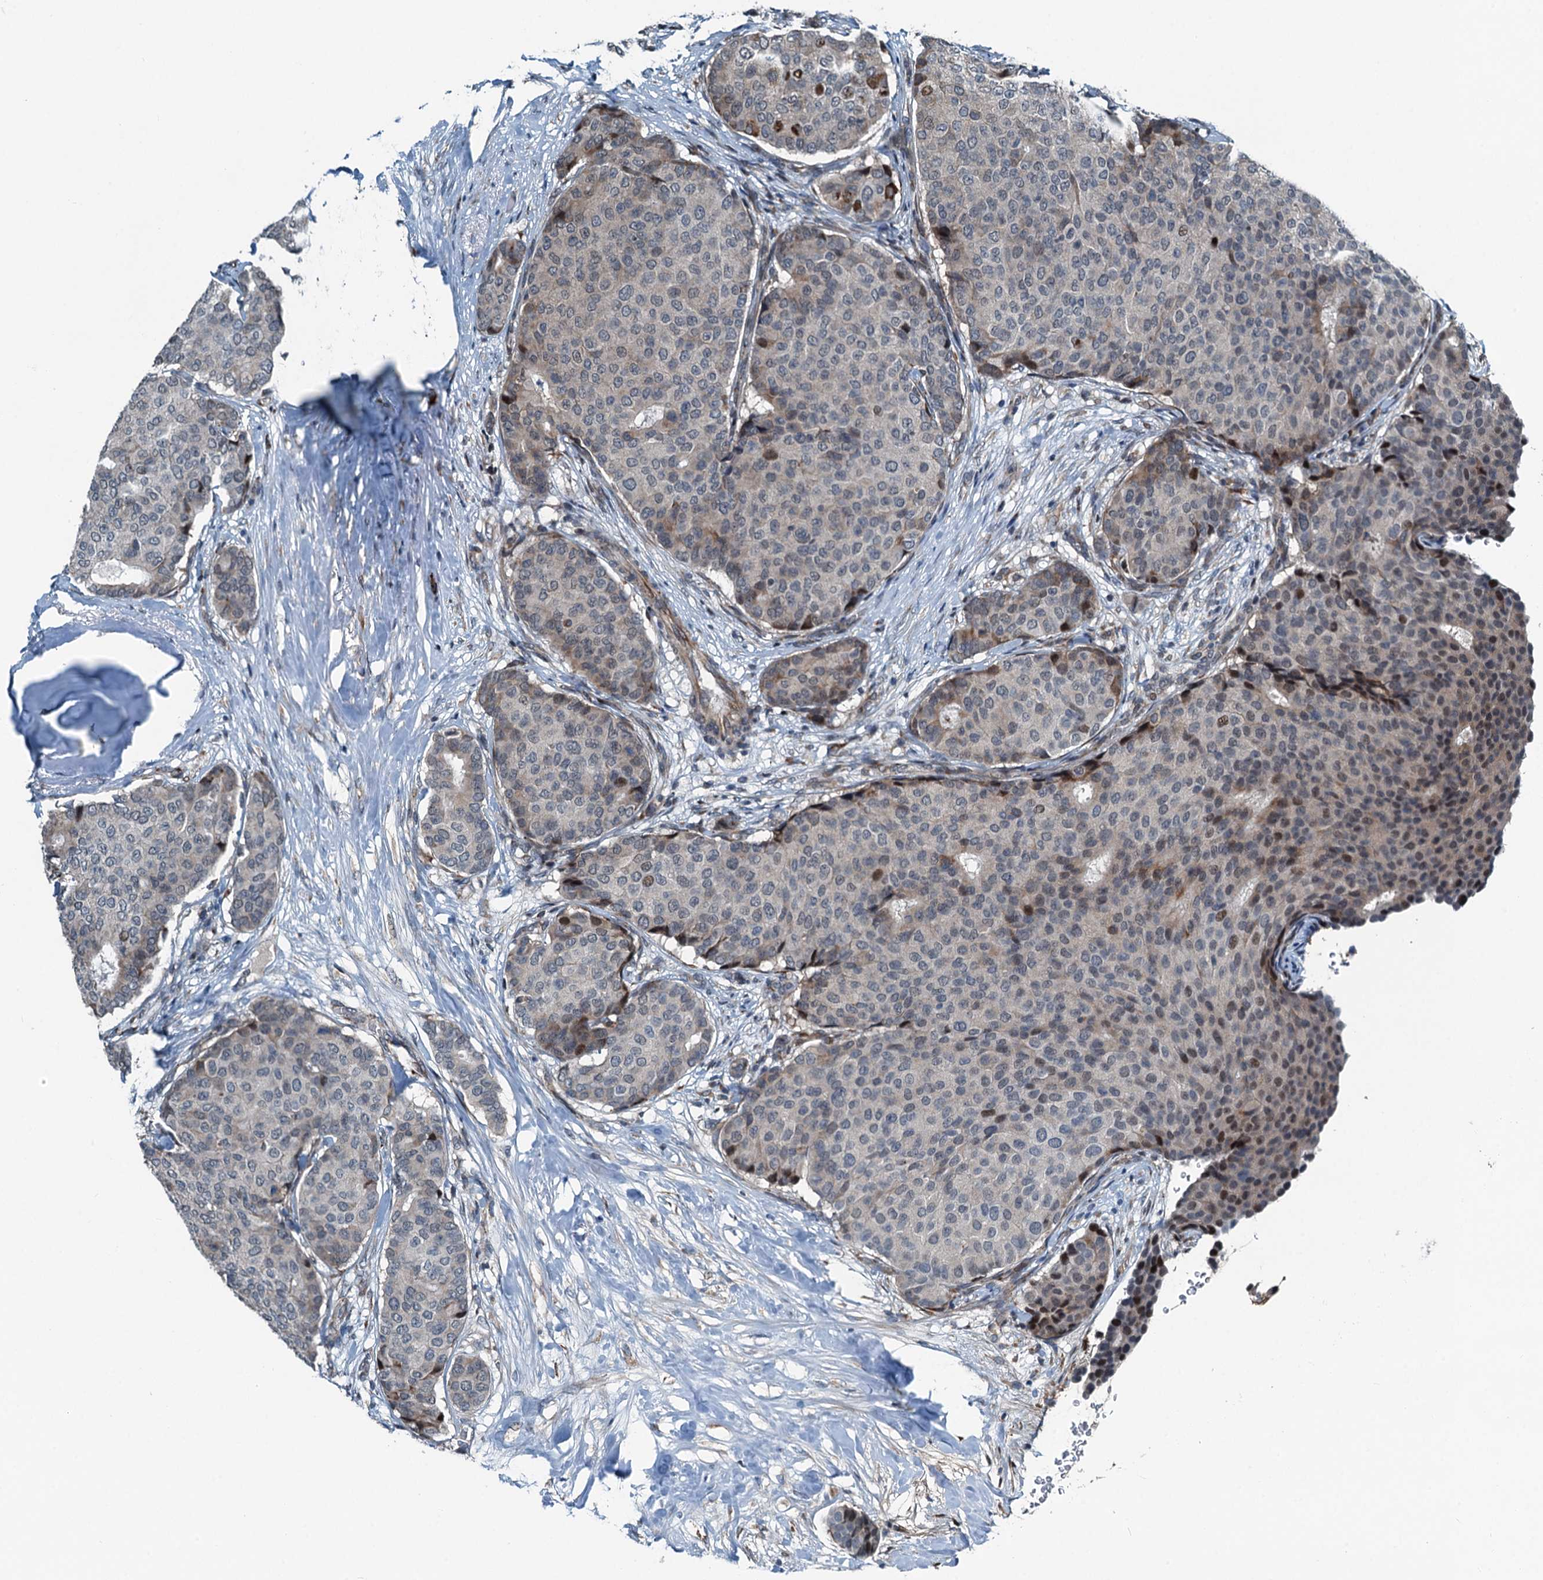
{"staining": {"intensity": "moderate", "quantity": "<25%", "location": "nuclear"}, "tissue": "breast cancer", "cell_type": "Tumor cells", "image_type": "cancer", "snomed": [{"axis": "morphology", "description": "Duct carcinoma"}, {"axis": "topography", "description": "Breast"}], "caption": "This is a photomicrograph of IHC staining of infiltrating ductal carcinoma (breast), which shows moderate positivity in the nuclear of tumor cells.", "gene": "TAMALIN", "patient": {"sex": "female", "age": 75}}